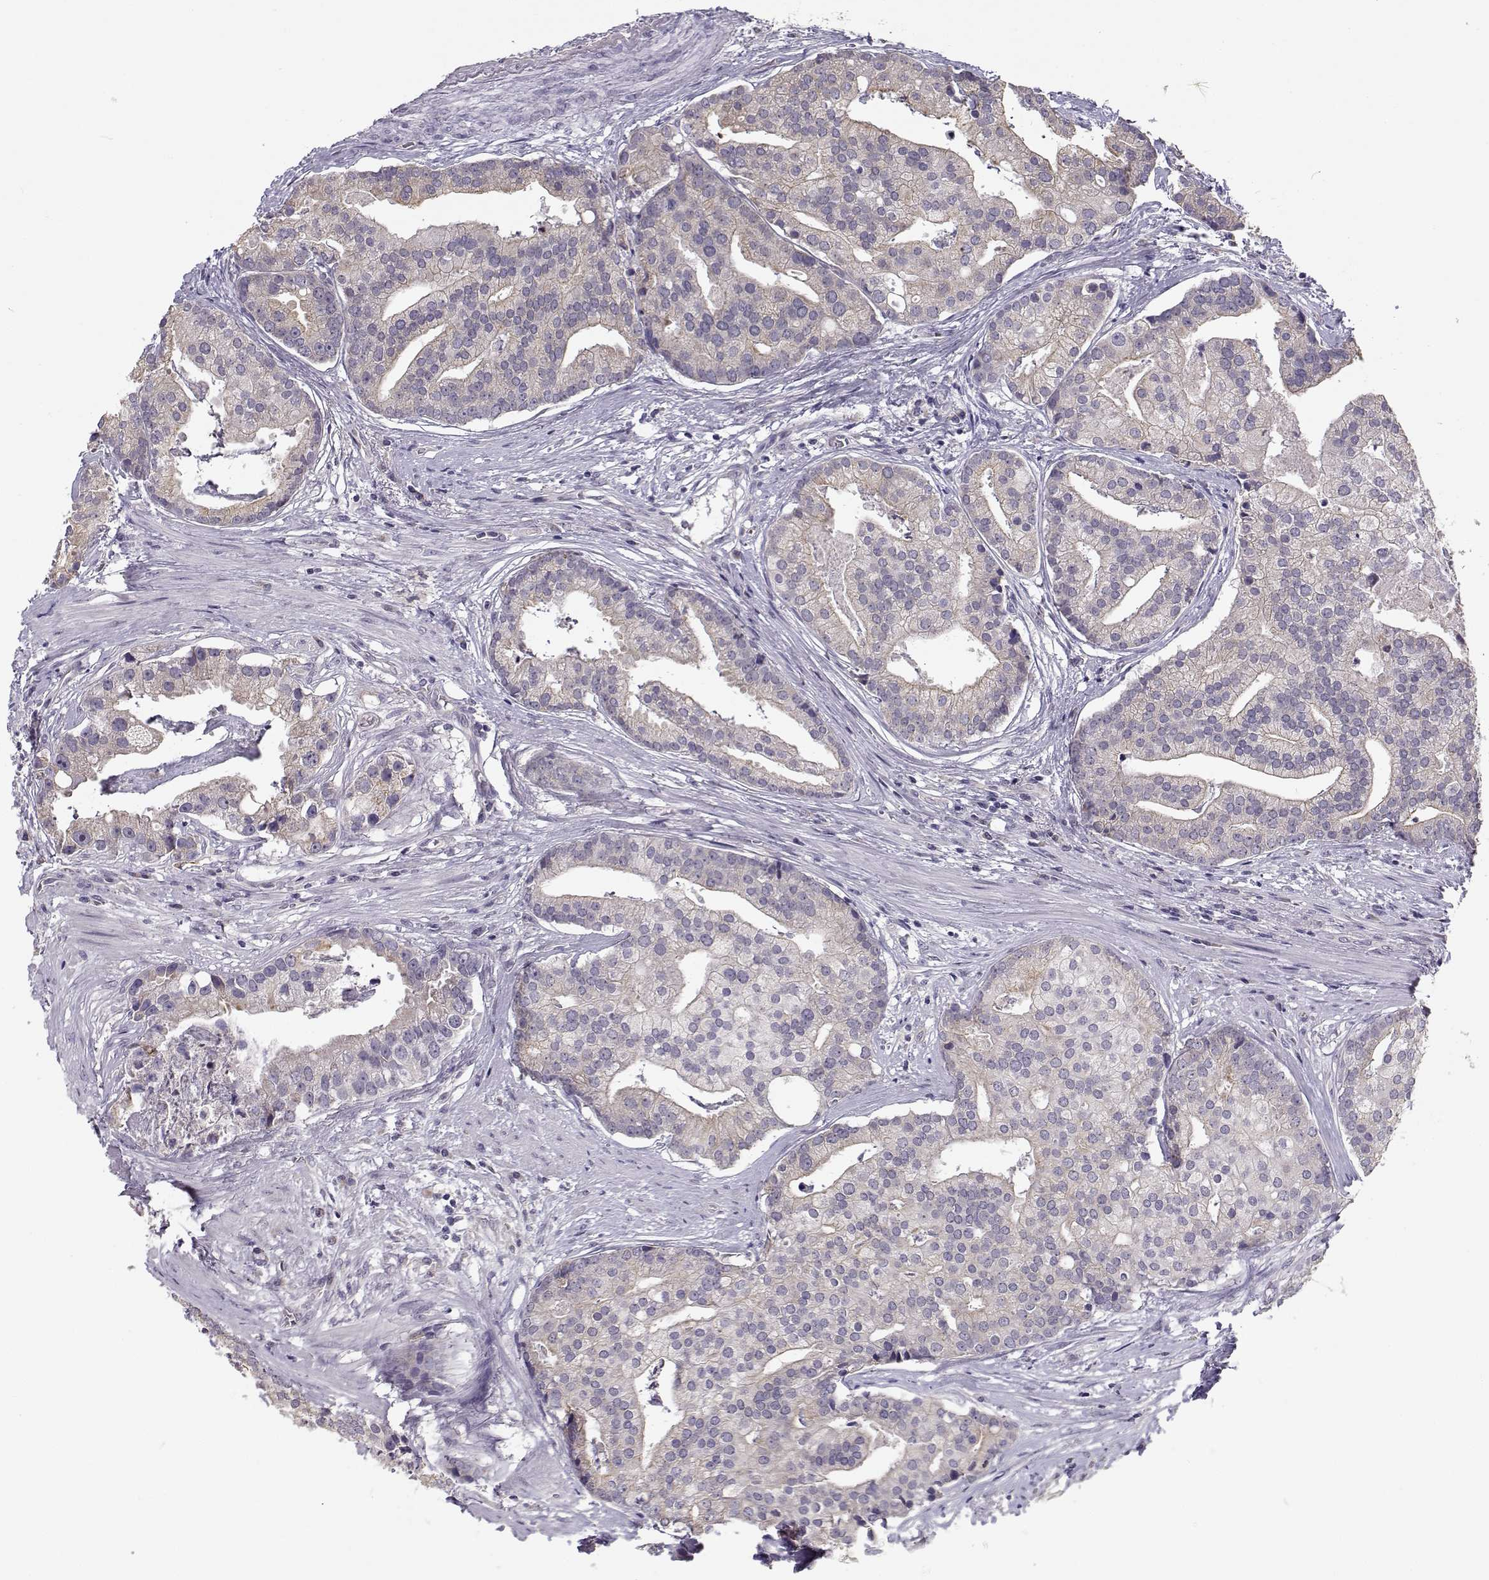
{"staining": {"intensity": "weak", "quantity": "<25%", "location": "cytoplasmic/membranous"}, "tissue": "prostate cancer", "cell_type": "Tumor cells", "image_type": "cancer", "snomed": [{"axis": "morphology", "description": "Adenocarcinoma, NOS"}, {"axis": "topography", "description": "Prostate and seminal vesicle, NOS"}, {"axis": "topography", "description": "Prostate"}], "caption": "A high-resolution micrograph shows immunohistochemistry (IHC) staining of prostate adenocarcinoma, which shows no significant positivity in tumor cells.", "gene": "TMEM145", "patient": {"sex": "male", "age": 44}}